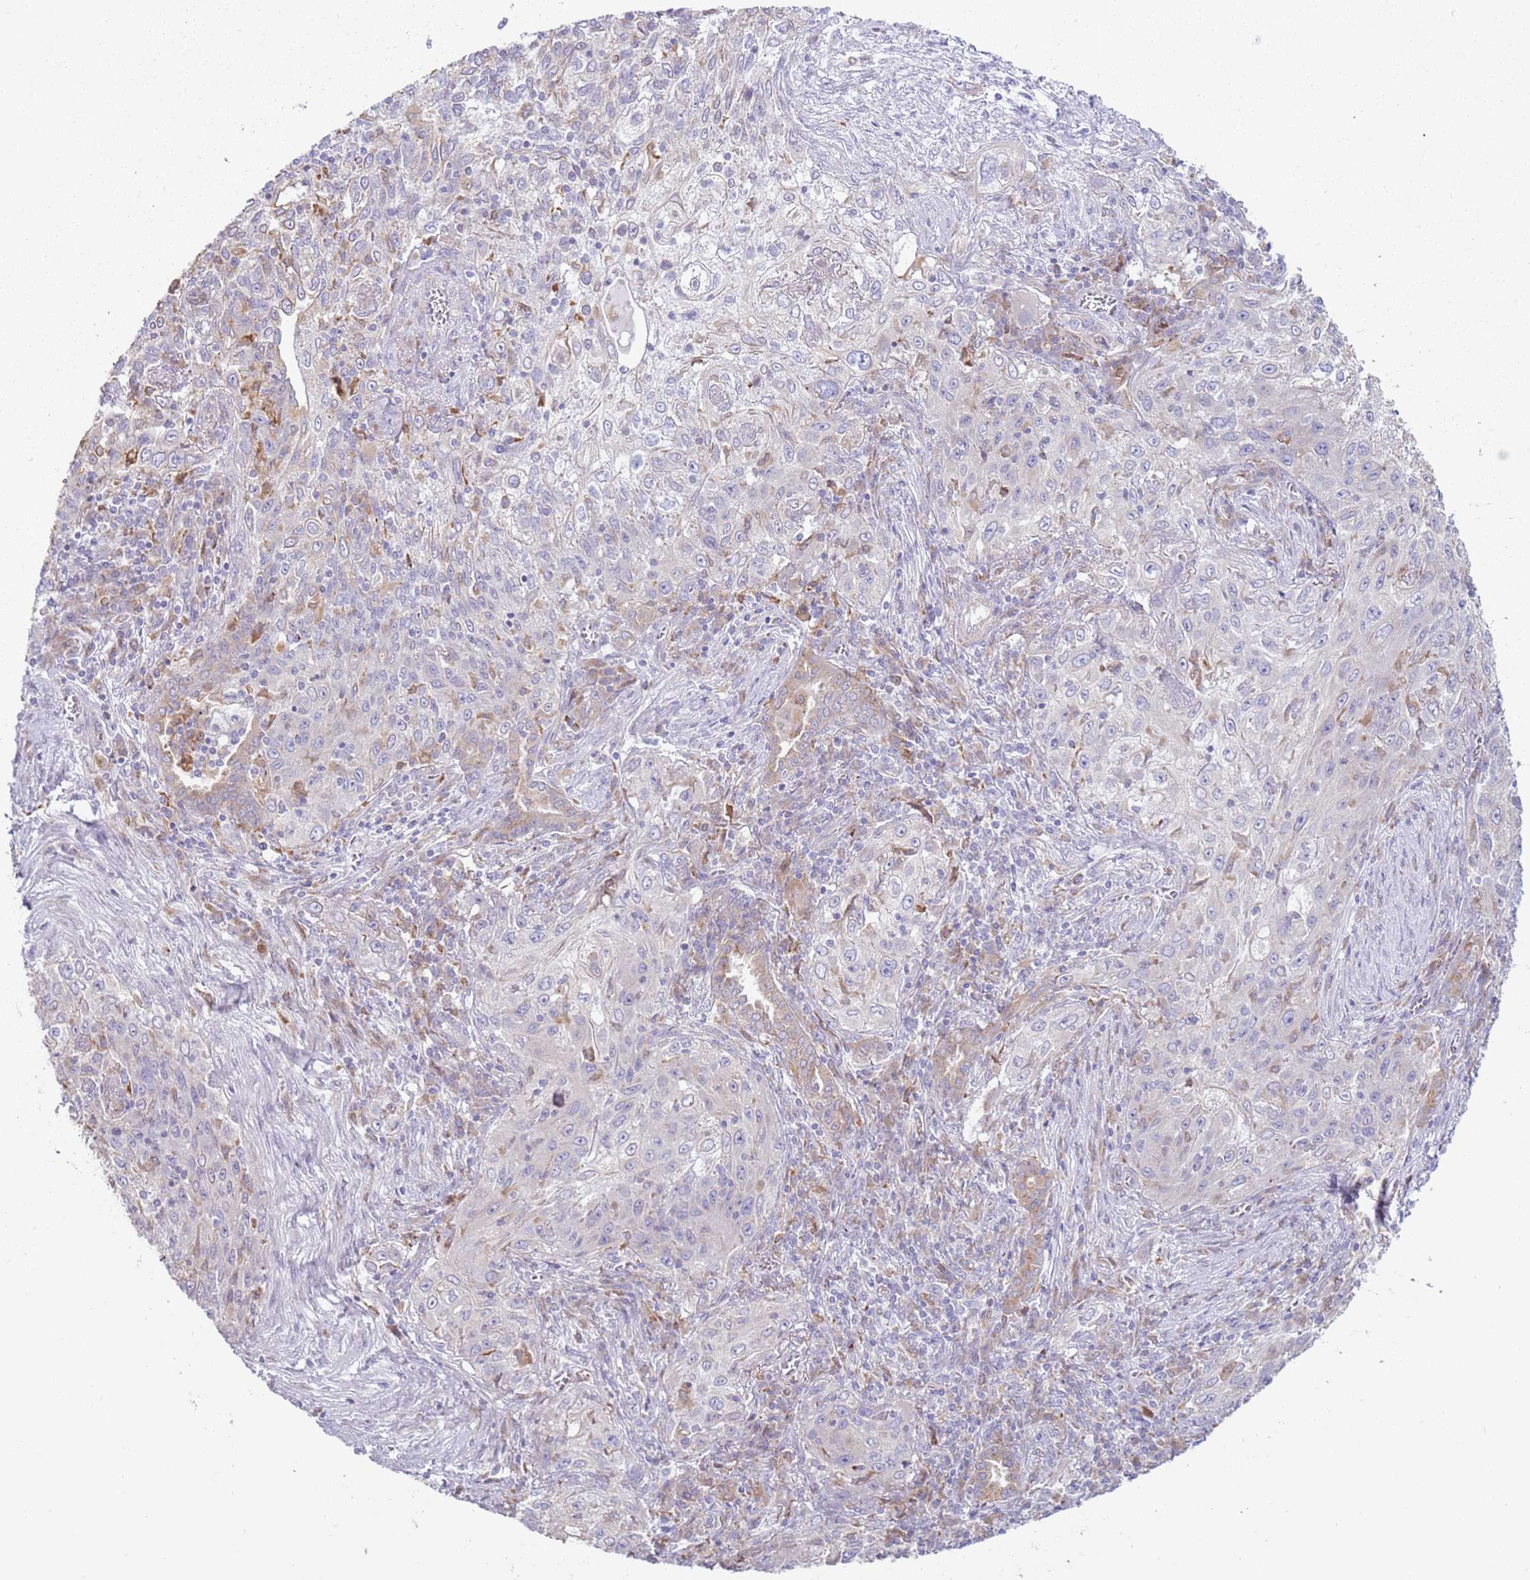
{"staining": {"intensity": "negative", "quantity": "none", "location": "none"}, "tissue": "lung cancer", "cell_type": "Tumor cells", "image_type": "cancer", "snomed": [{"axis": "morphology", "description": "Squamous cell carcinoma, NOS"}, {"axis": "topography", "description": "Lung"}], "caption": "Photomicrograph shows no protein positivity in tumor cells of squamous cell carcinoma (lung) tissue.", "gene": "OAF", "patient": {"sex": "female", "age": 69}}